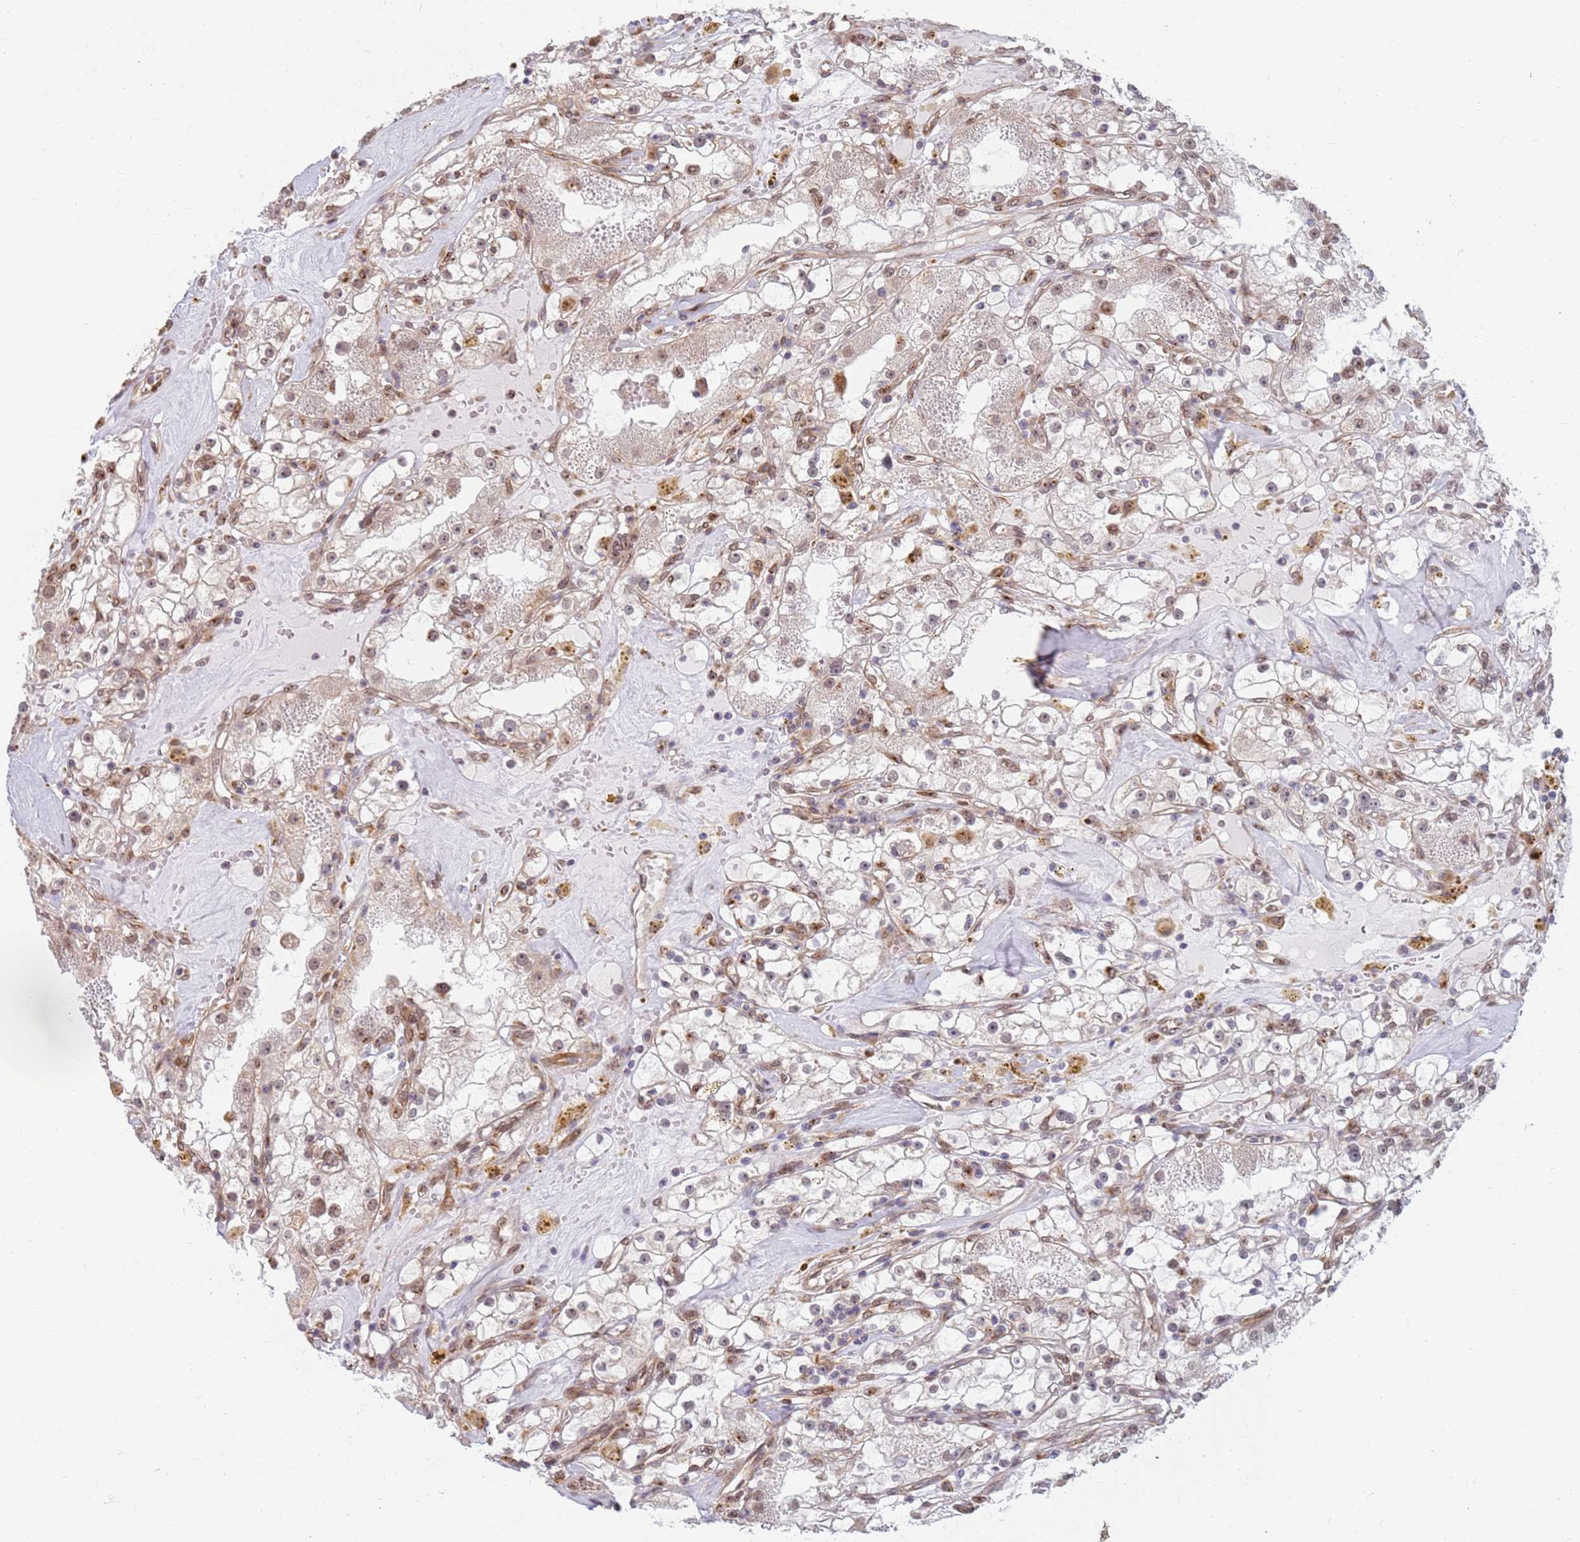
{"staining": {"intensity": "weak", "quantity": "25%-75%", "location": "cytoplasmic/membranous,nuclear"}, "tissue": "renal cancer", "cell_type": "Tumor cells", "image_type": "cancer", "snomed": [{"axis": "morphology", "description": "Adenocarcinoma, NOS"}, {"axis": "topography", "description": "Kidney"}], "caption": "Protein expression analysis of human renal cancer reveals weak cytoplasmic/membranous and nuclear expression in about 25%-75% of tumor cells.", "gene": "CEP170", "patient": {"sex": "male", "age": 56}}